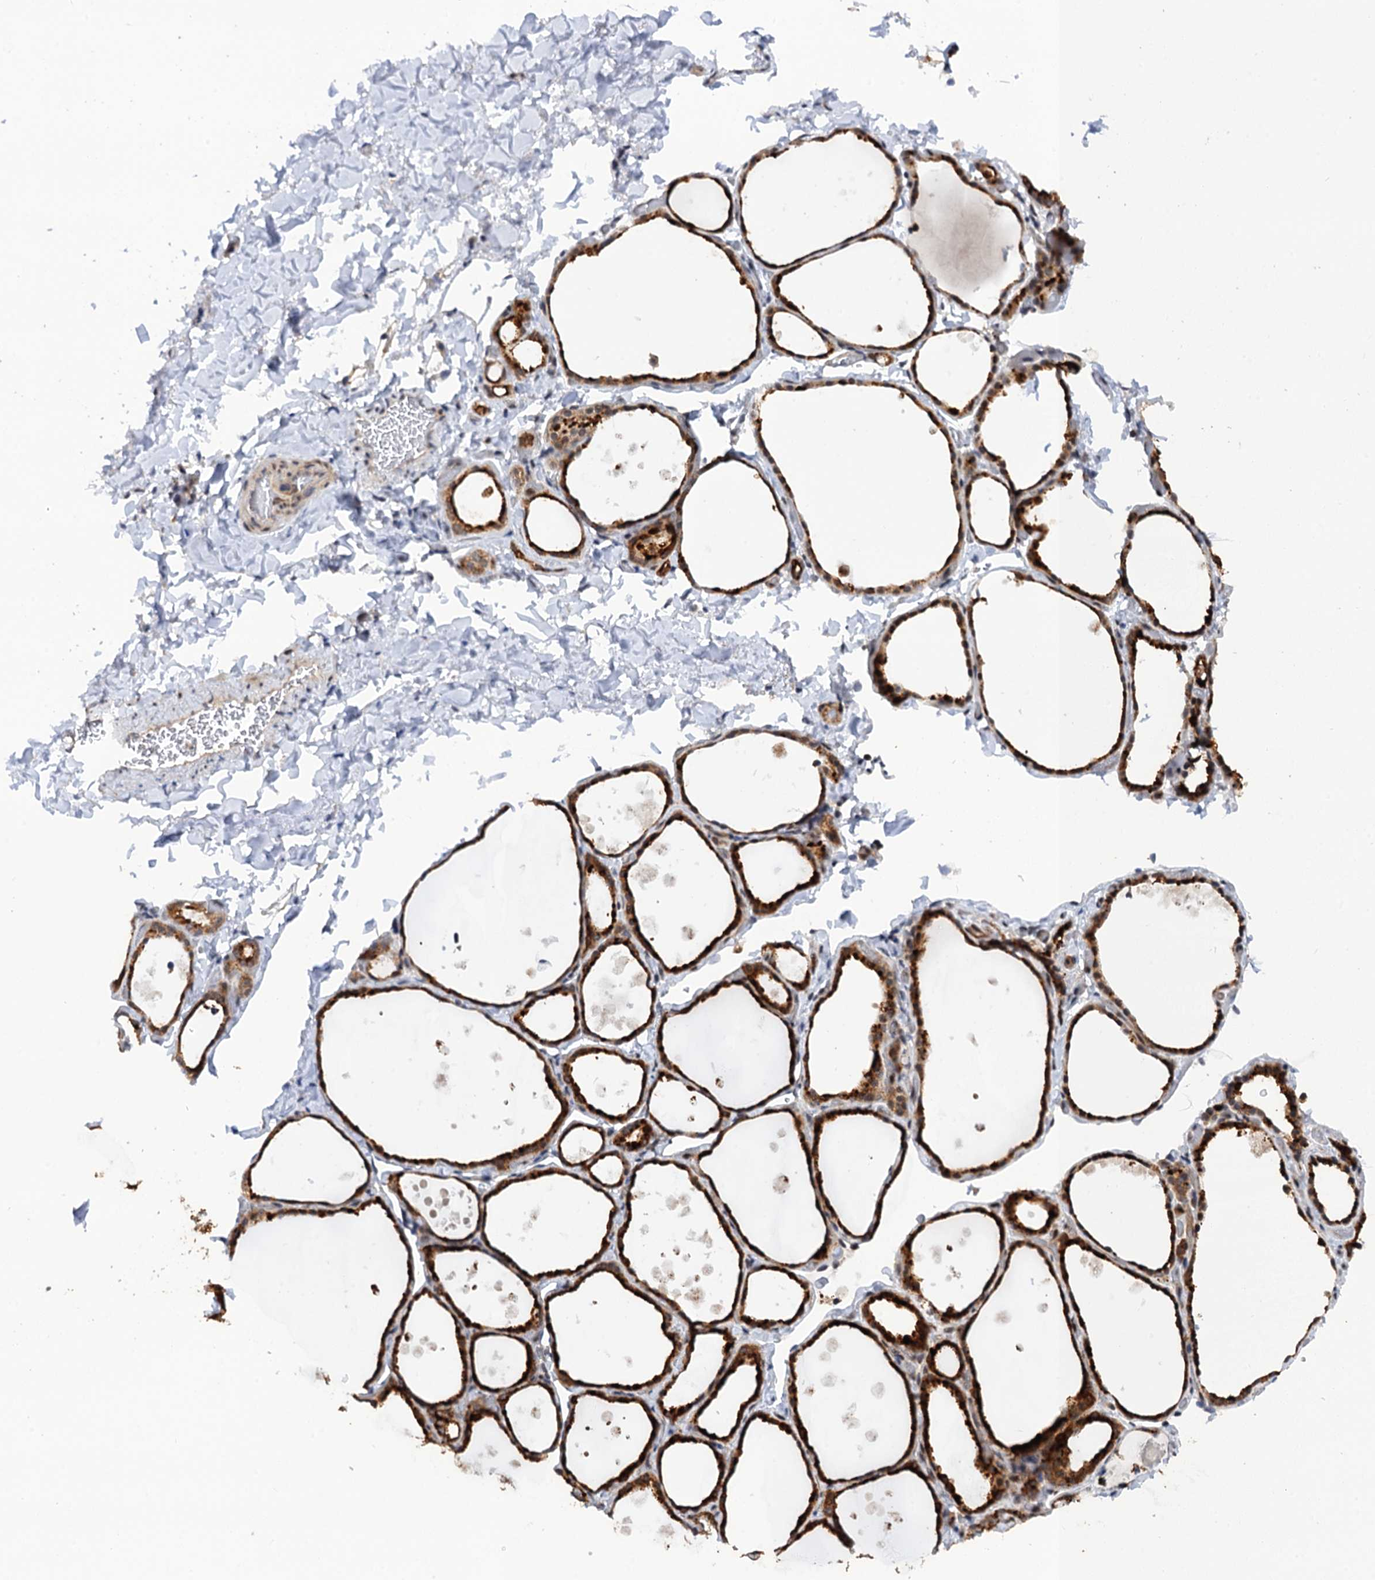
{"staining": {"intensity": "strong", "quantity": ">75%", "location": "cytoplasmic/membranous,nuclear"}, "tissue": "thyroid gland", "cell_type": "Glandular cells", "image_type": "normal", "snomed": [{"axis": "morphology", "description": "Normal tissue, NOS"}, {"axis": "topography", "description": "Thyroid gland"}], "caption": "A micrograph of thyroid gland stained for a protein demonstrates strong cytoplasmic/membranous,nuclear brown staining in glandular cells. (brown staining indicates protein expression, while blue staining denotes nuclei).", "gene": "ZAR1L", "patient": {"sex": "female", "age": 44}}